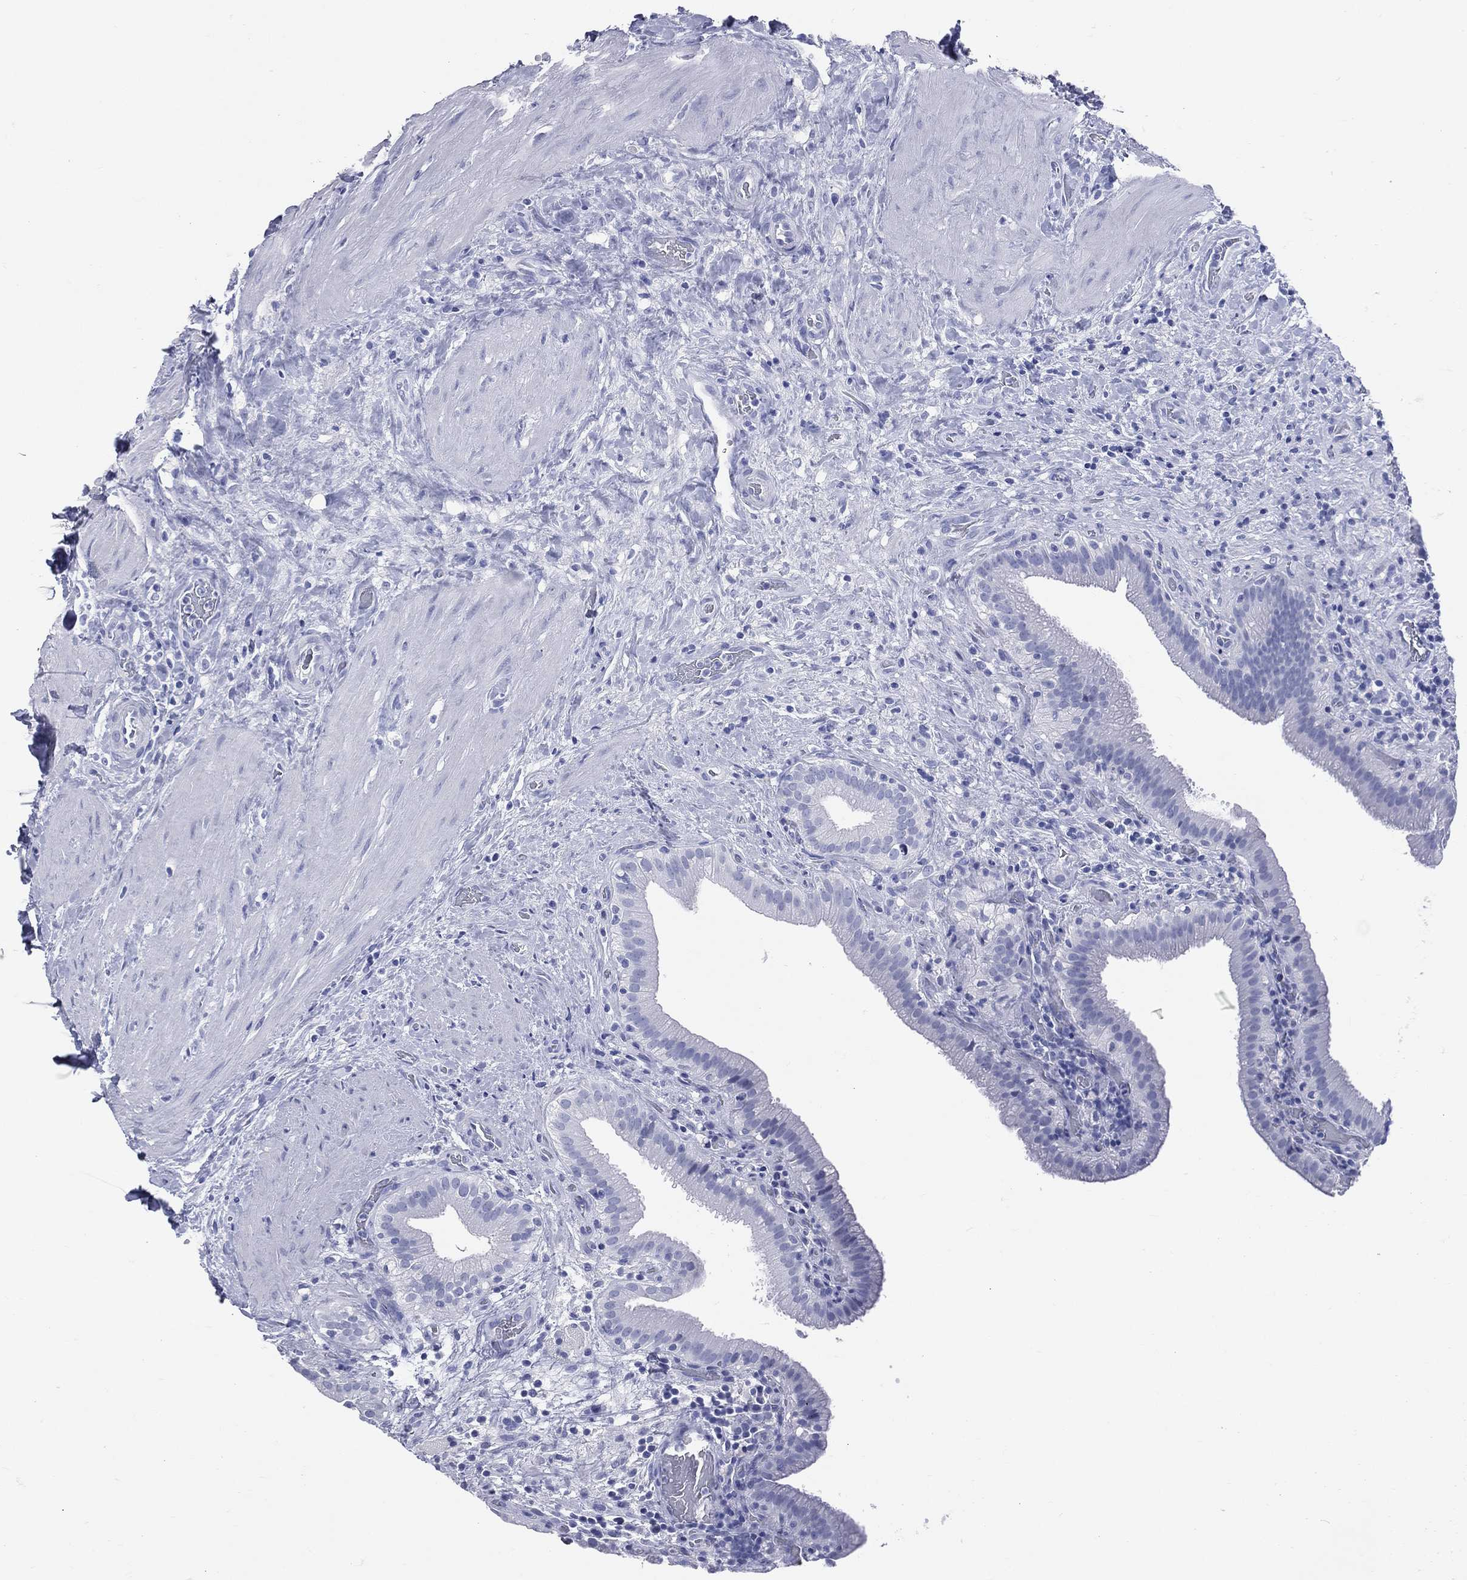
{"staining": {"intensity": "negative", "quantity": "none", "location": "none"}, "tissue": "gallbladder", "cell_type": "Glandular cells", "image_type": "normal", "snomed": [{"axis": "morphology", "description": "Normal tissue, NOS"}, {"axis": "topography", "description": "Gallbladder"}], "caption": "Protein analysis of benign gallbladder shows no significant expression in glandular cells. (Immunohistochemistry (ihc), brightfield microscopy, high magnification).", "gene": "CYLC1", "patient": {"sex": "male", "age": 62}}